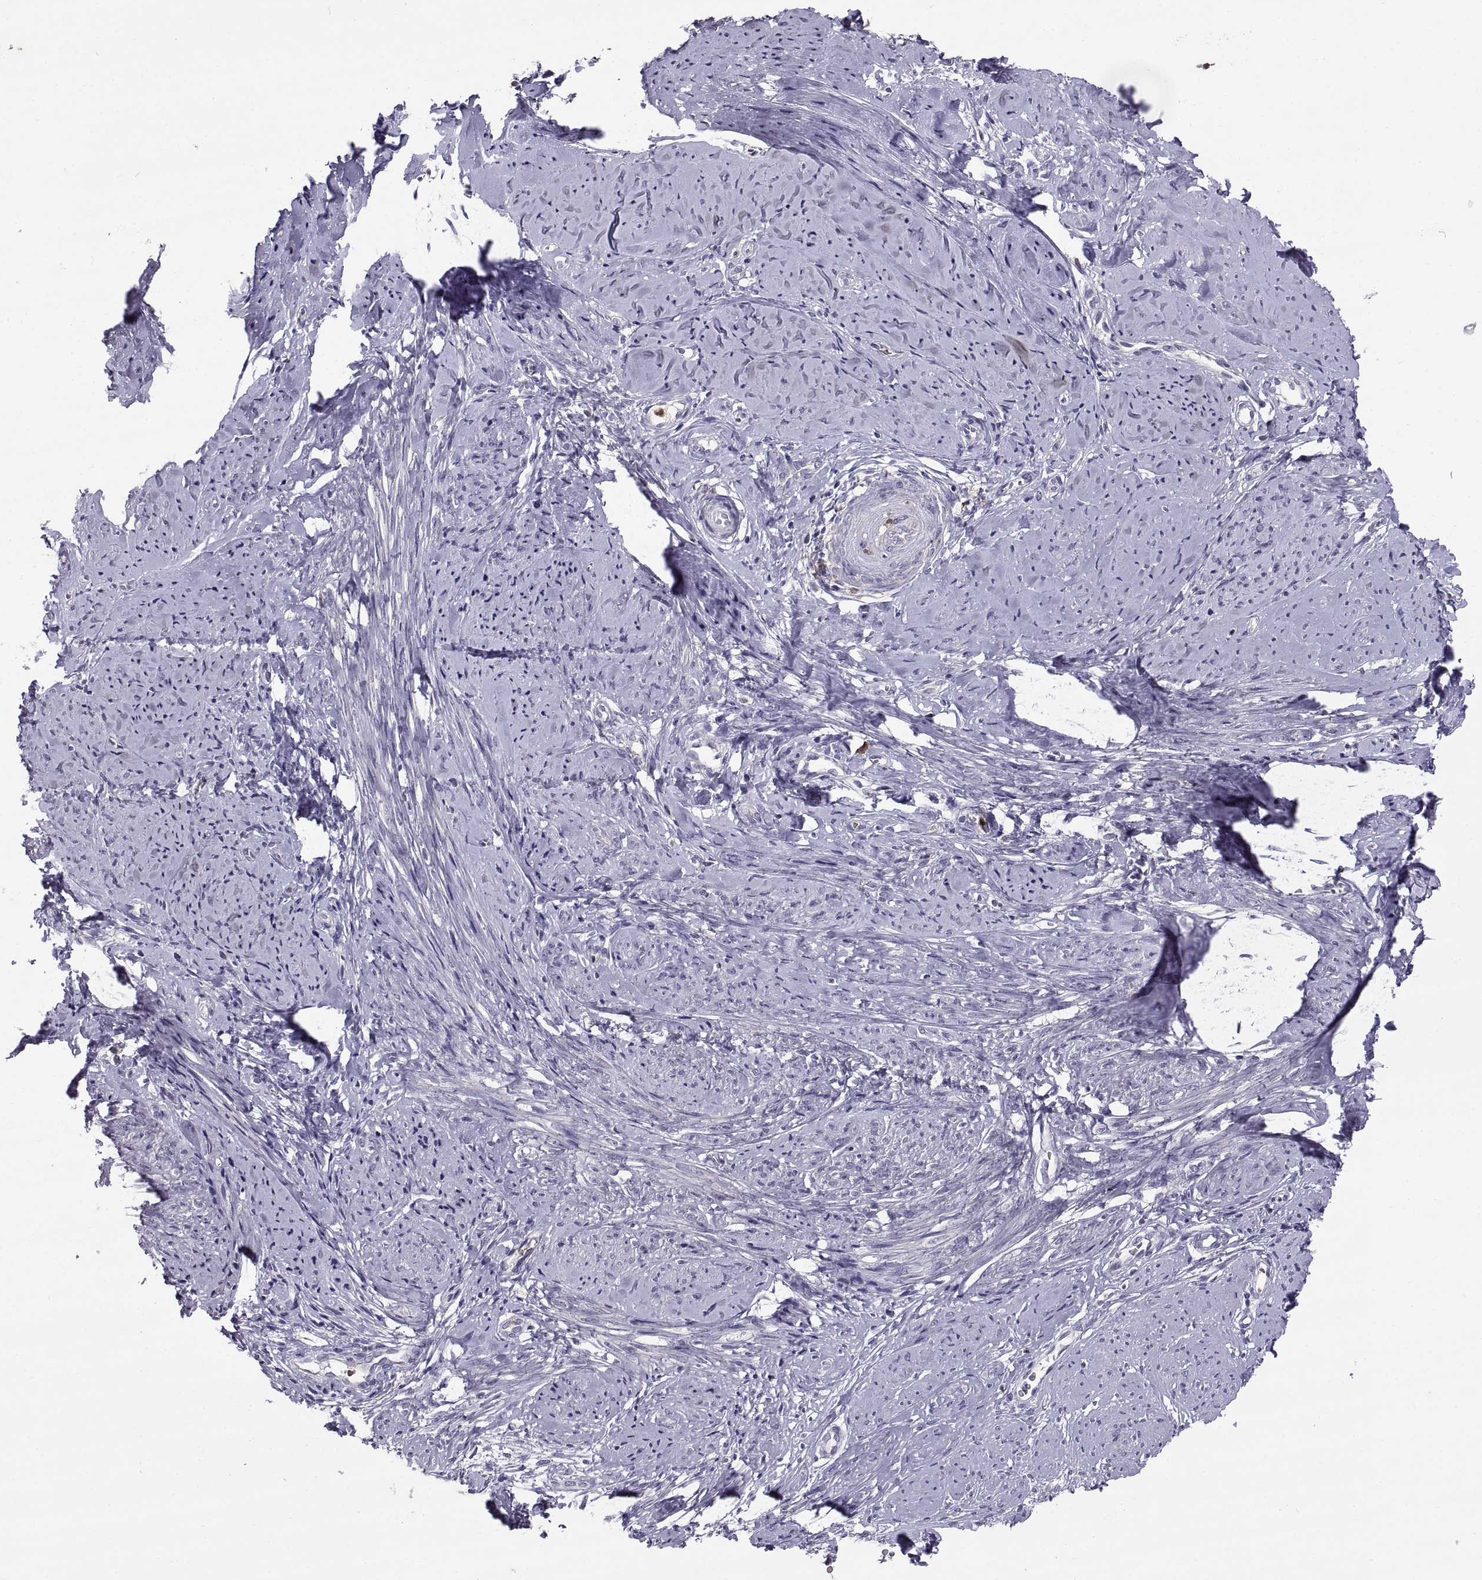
{"staining": {"intensity": "negative", "quantity": "none", "location": "none"}, "tissue": "smooth muscle", "cell_type": "Smooth muscle cells", "image_type": "normal", "snomed": [{"axis": "morphology", "description": "Normal tissue, NOS"}, {"axis": "topography", "description": "Smooth muscle"}], "caption": "DAB (3,3'-diaminobenzidine) immunohistochemical staining of unremarkable smooth muscle reveals no significant staining in smooth muscle cells.", "gene": "DOK3", "patient": {"sex": "female", "age": 48}}